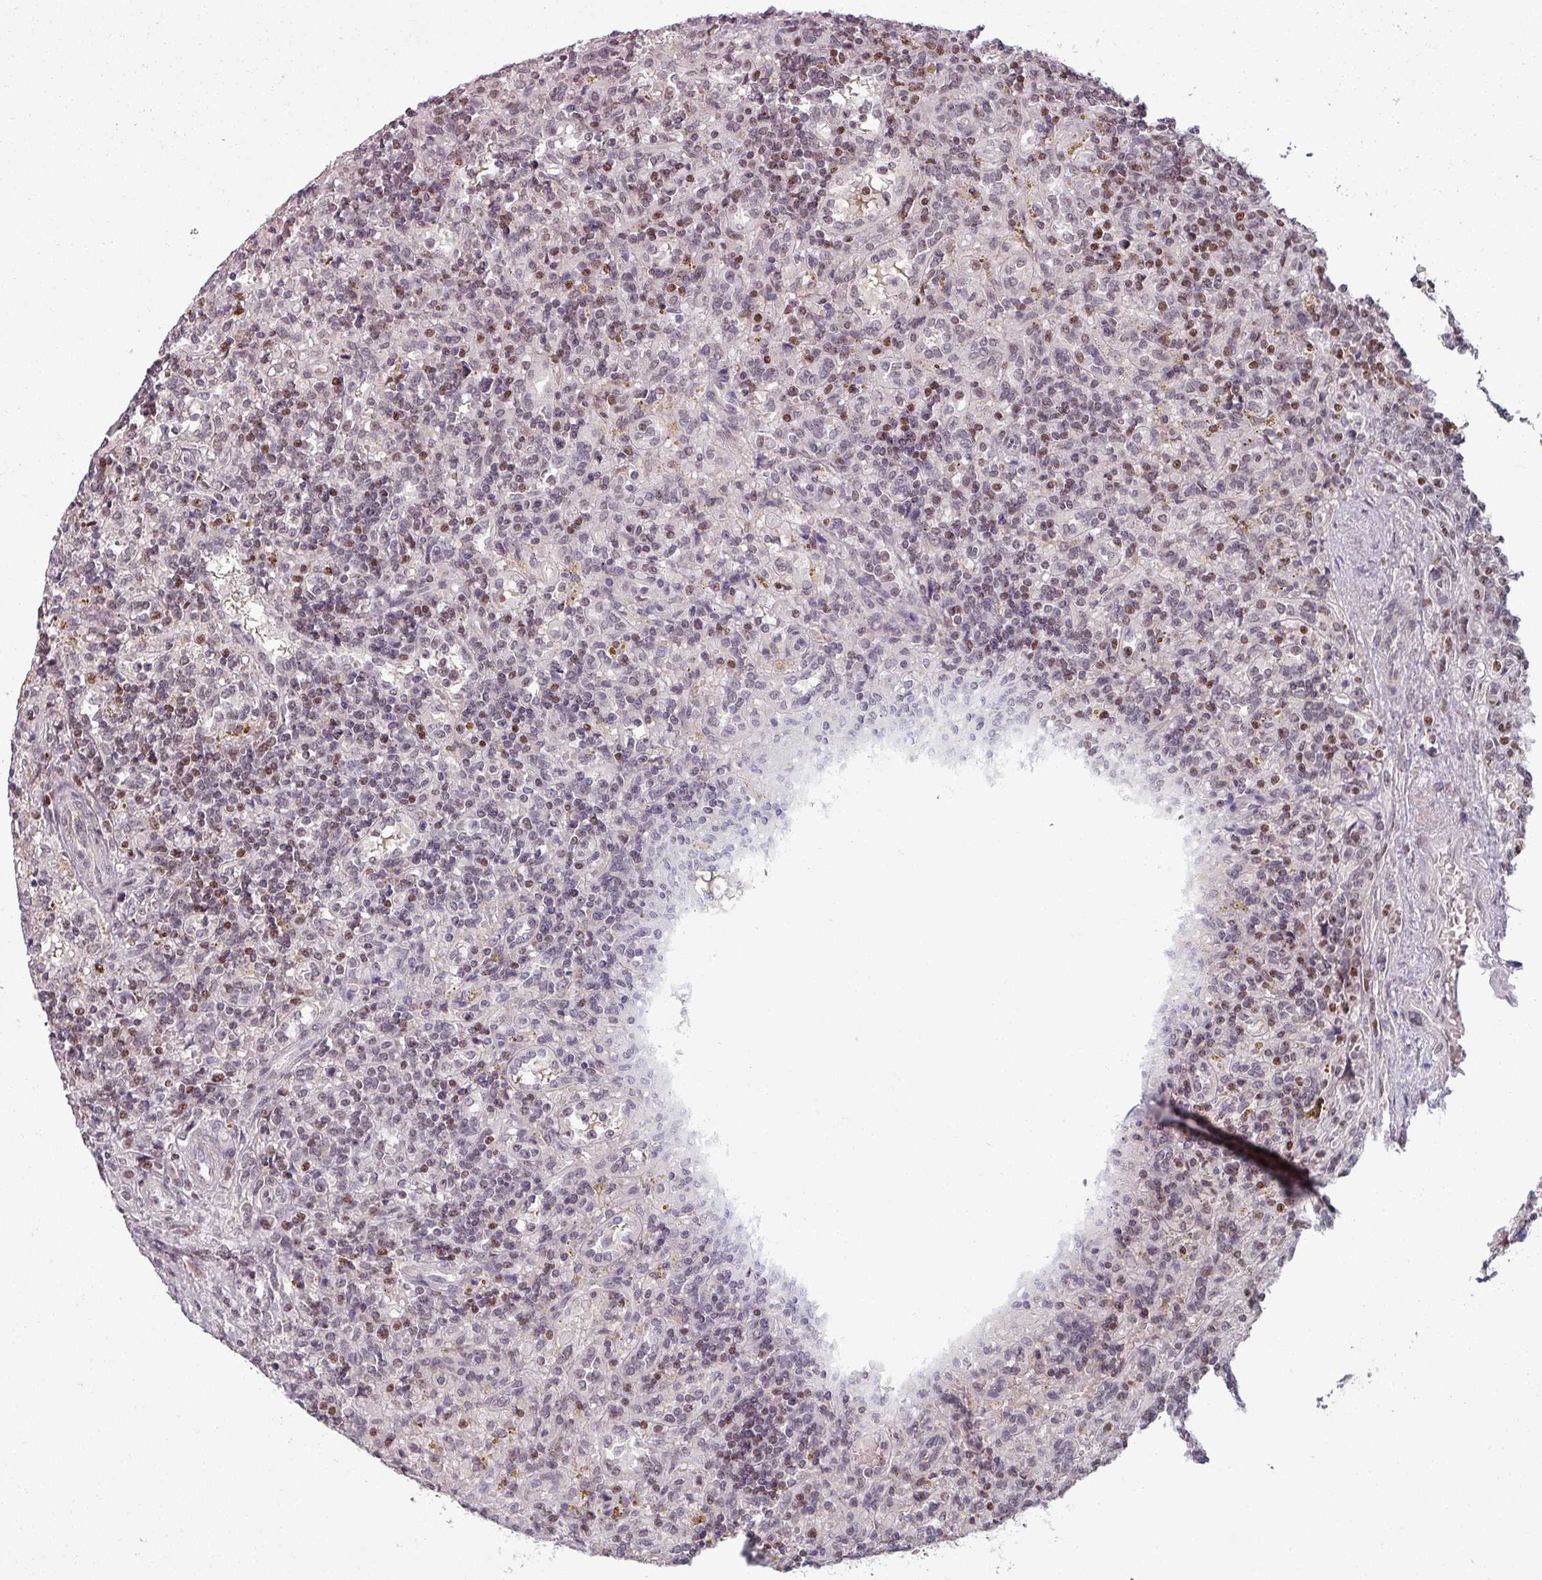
{"staining": {"intensity": "moderate", "quantity": "25%-75%", "location": "nuclear"}, "tissue": "lymphoma", "cell_type": "Tumor cells", "image_type": "cancer", "snomed": [{"axis": "morphology", "description": "Malignant lymphoma, non-Hodgkin's type, Low grade"}, {"axis": "topography", "description": "Spleen"}], "caption": "Tumor cells demonstrate medium levels of moderate nuclear positivity in approximately 25%-75% of cells in human lymphoma. The staining was performed using DAB to visualize the protein expression in brown, while the nuclei were stained in blue with hematoxylin (Magnification: 20x).", "gene": "NCOR1", "patient": {"sex": "male", "age": 67}}